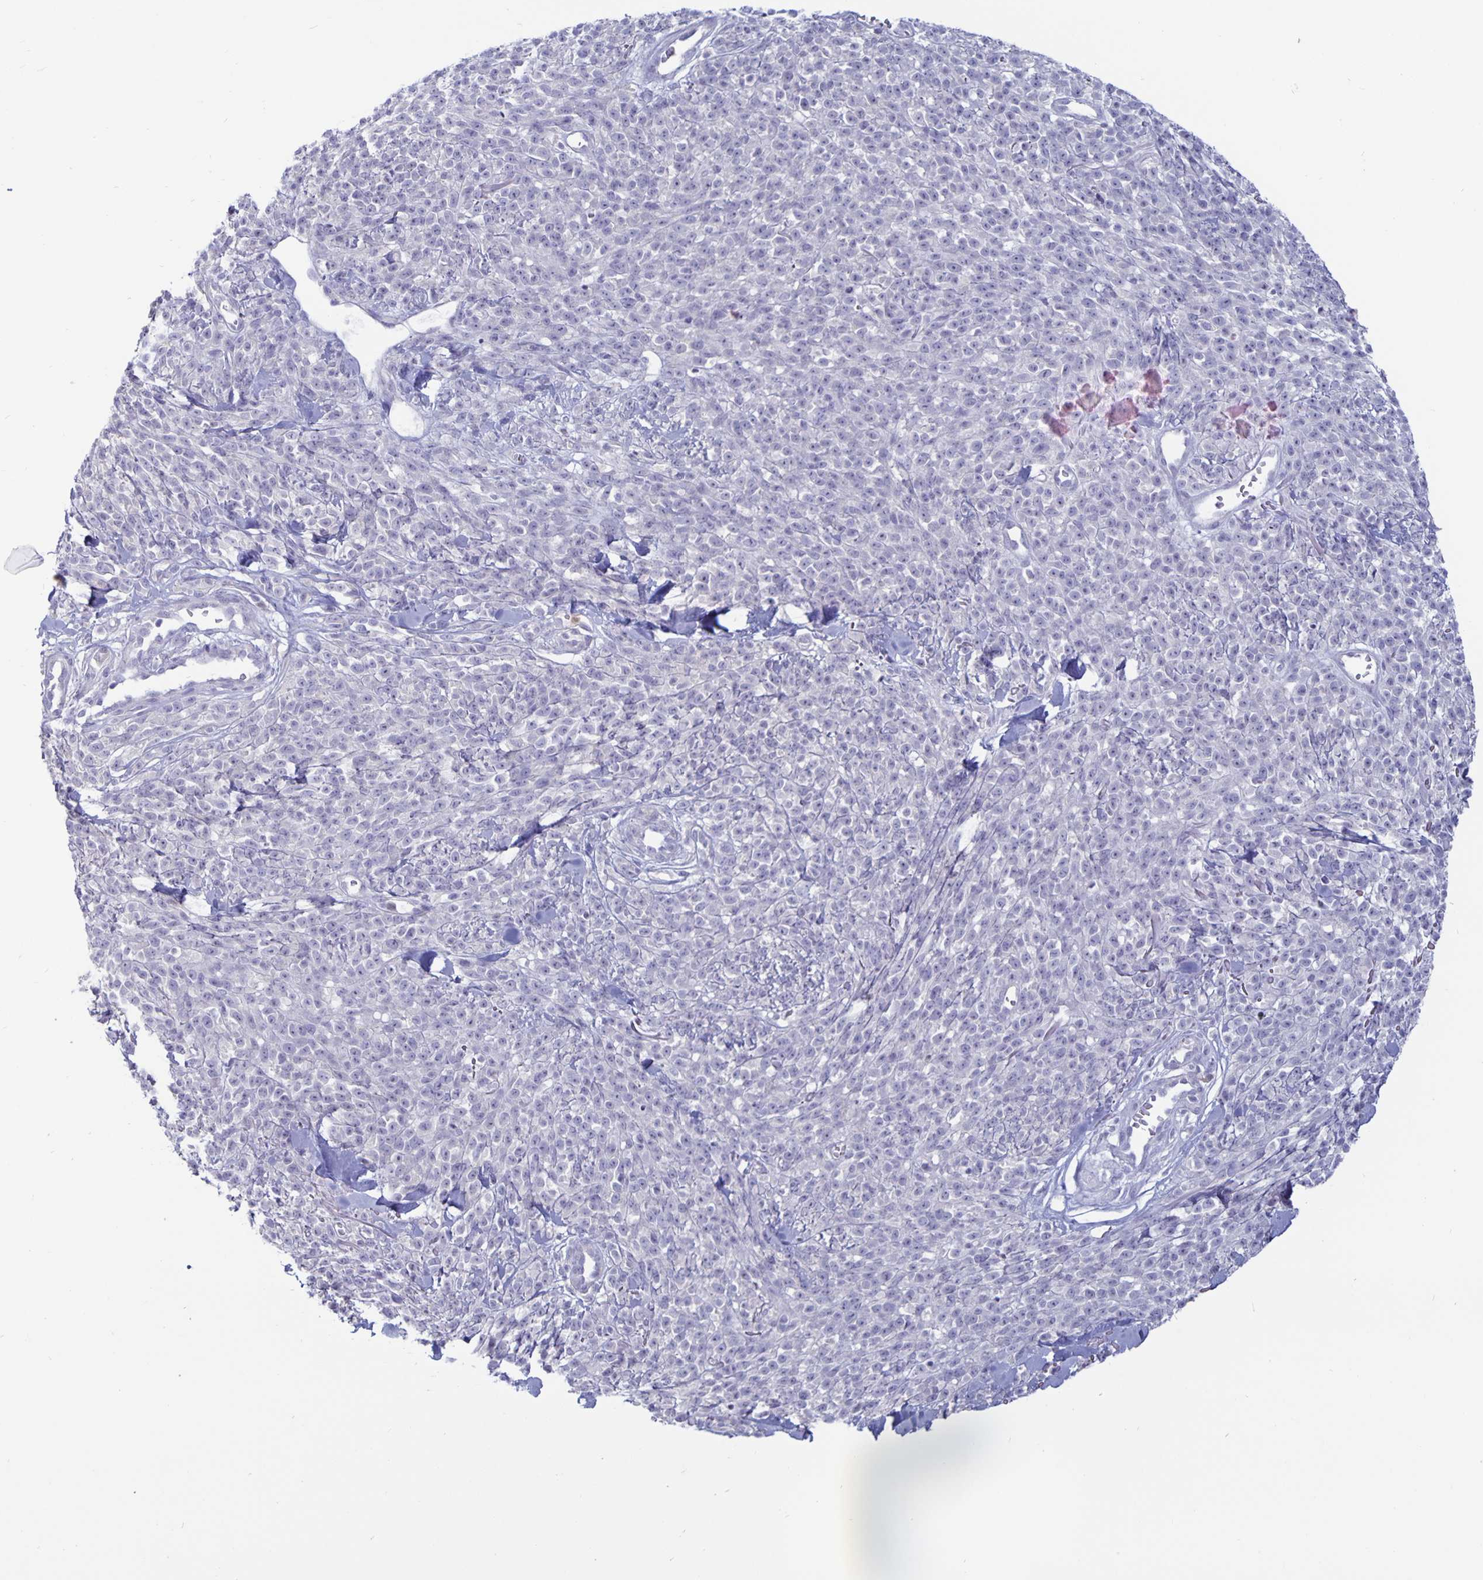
{"staining": {"intensity": "negative", "quantity": "none", "location": "none"}, "tissue": "melanoma", "cell_type": "Tumor cells", "image_type": "cancer", "snomed": [{"axis": "morphology", "description": "Malignant melanoma, NOS"}, {"axis": "topography", "description": "Skin"}, {"axis": "topography", "description": "Skin of trunk"}], "caption": "This is an immunohistochemistry (IHC) histopathology image of human melanoma. There is no staining in tumor cells.", "gene": "PLCB3", "patient": {"sex": "male", "age": 74}}